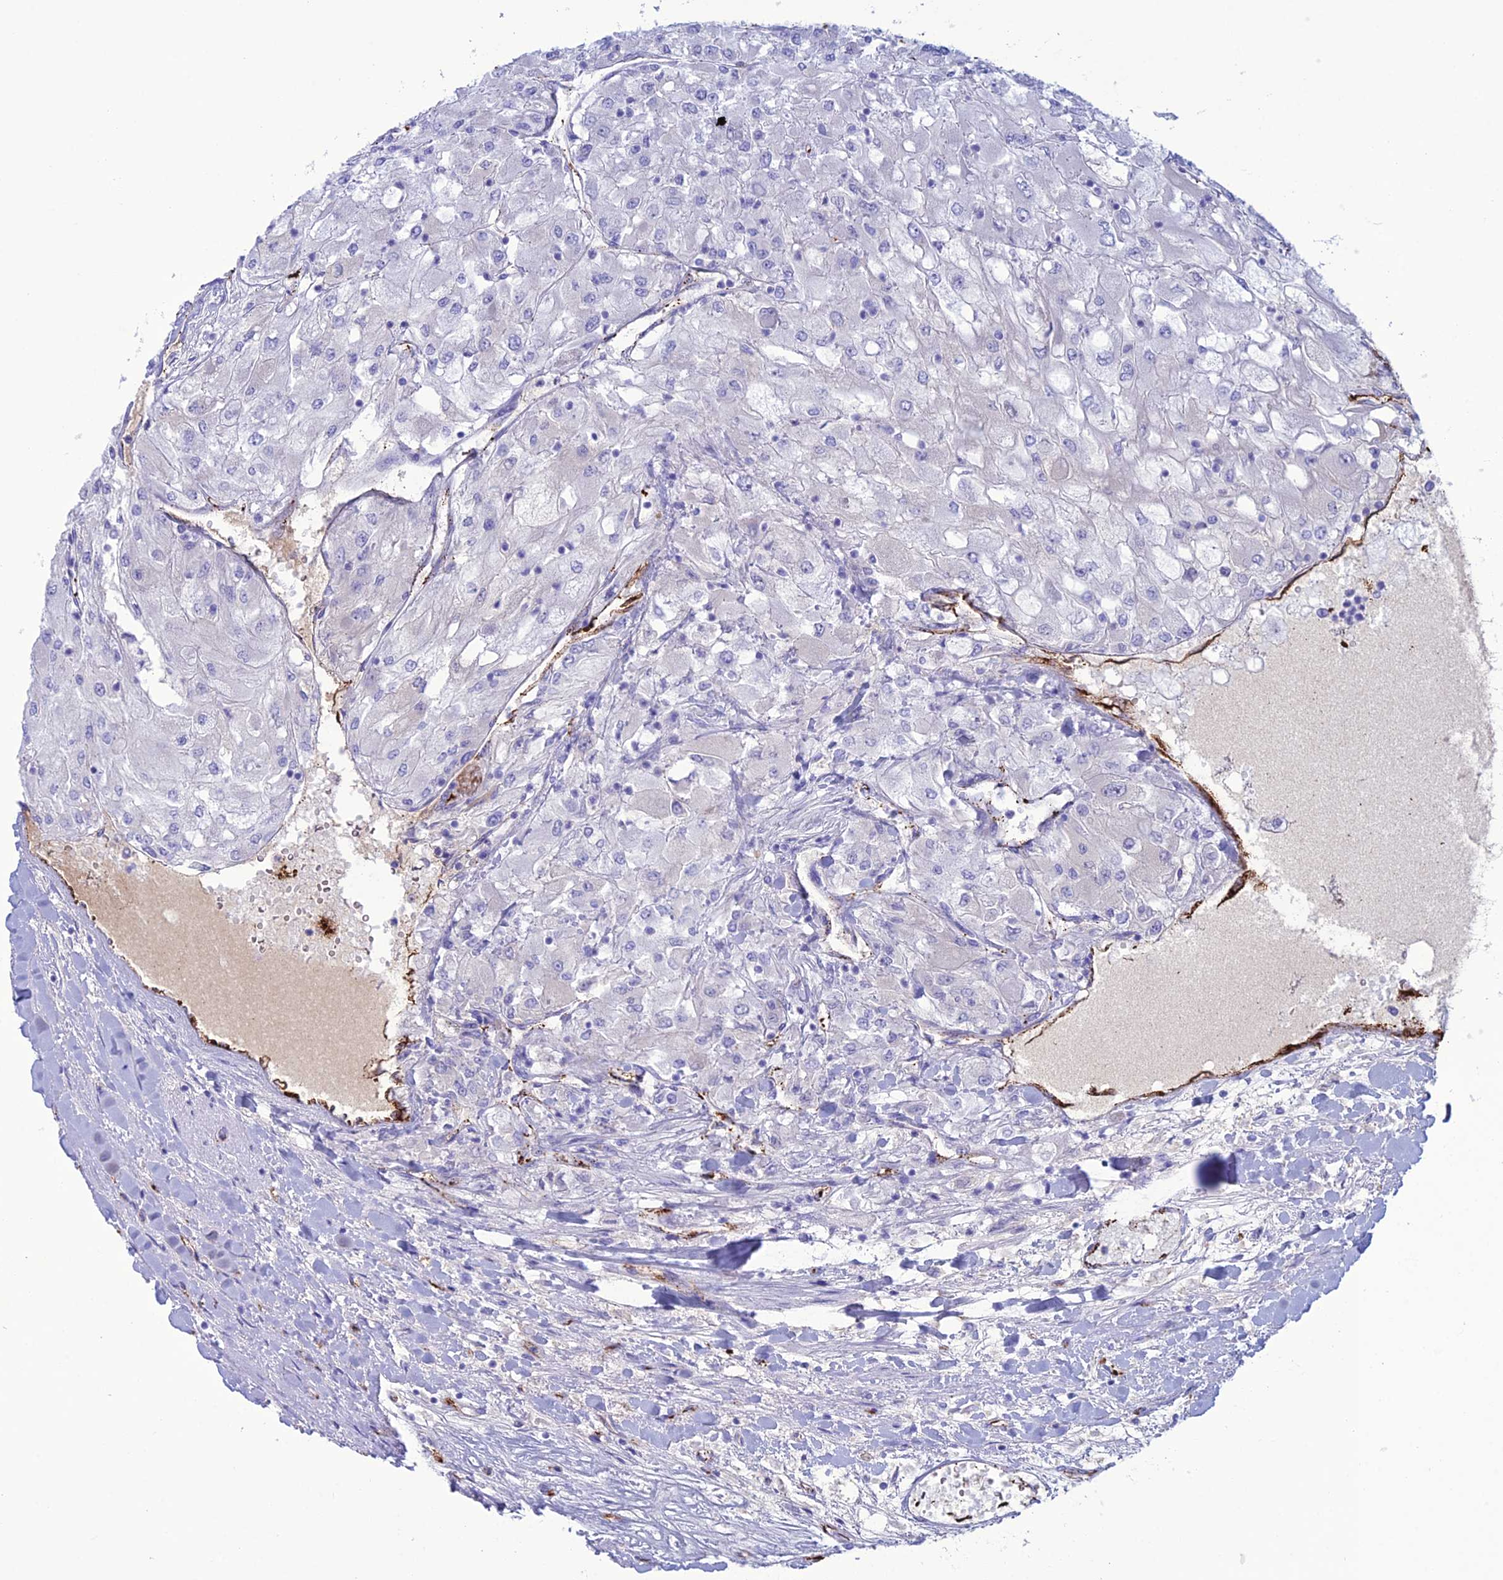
{"staining": {"intensity": "negative", "quantity": "none", "location": "none"}, "tissue": "renal cancer", "cell_type": "Tumor cells", "image_type": "cancer", "snomed": [{"axis": "morphology", "description": "Adenocarcinoma, NOS"}, {"axis": "topography", "description": "Kidney"}], "caption": "IHC micrograph of renal cancer (adenocarcinoma) stained for a protein (brown), which demonstrates no staining in tumor cells.", "gene": "CDC42EP5", "patient": {"sex": "male", "age": 80}}